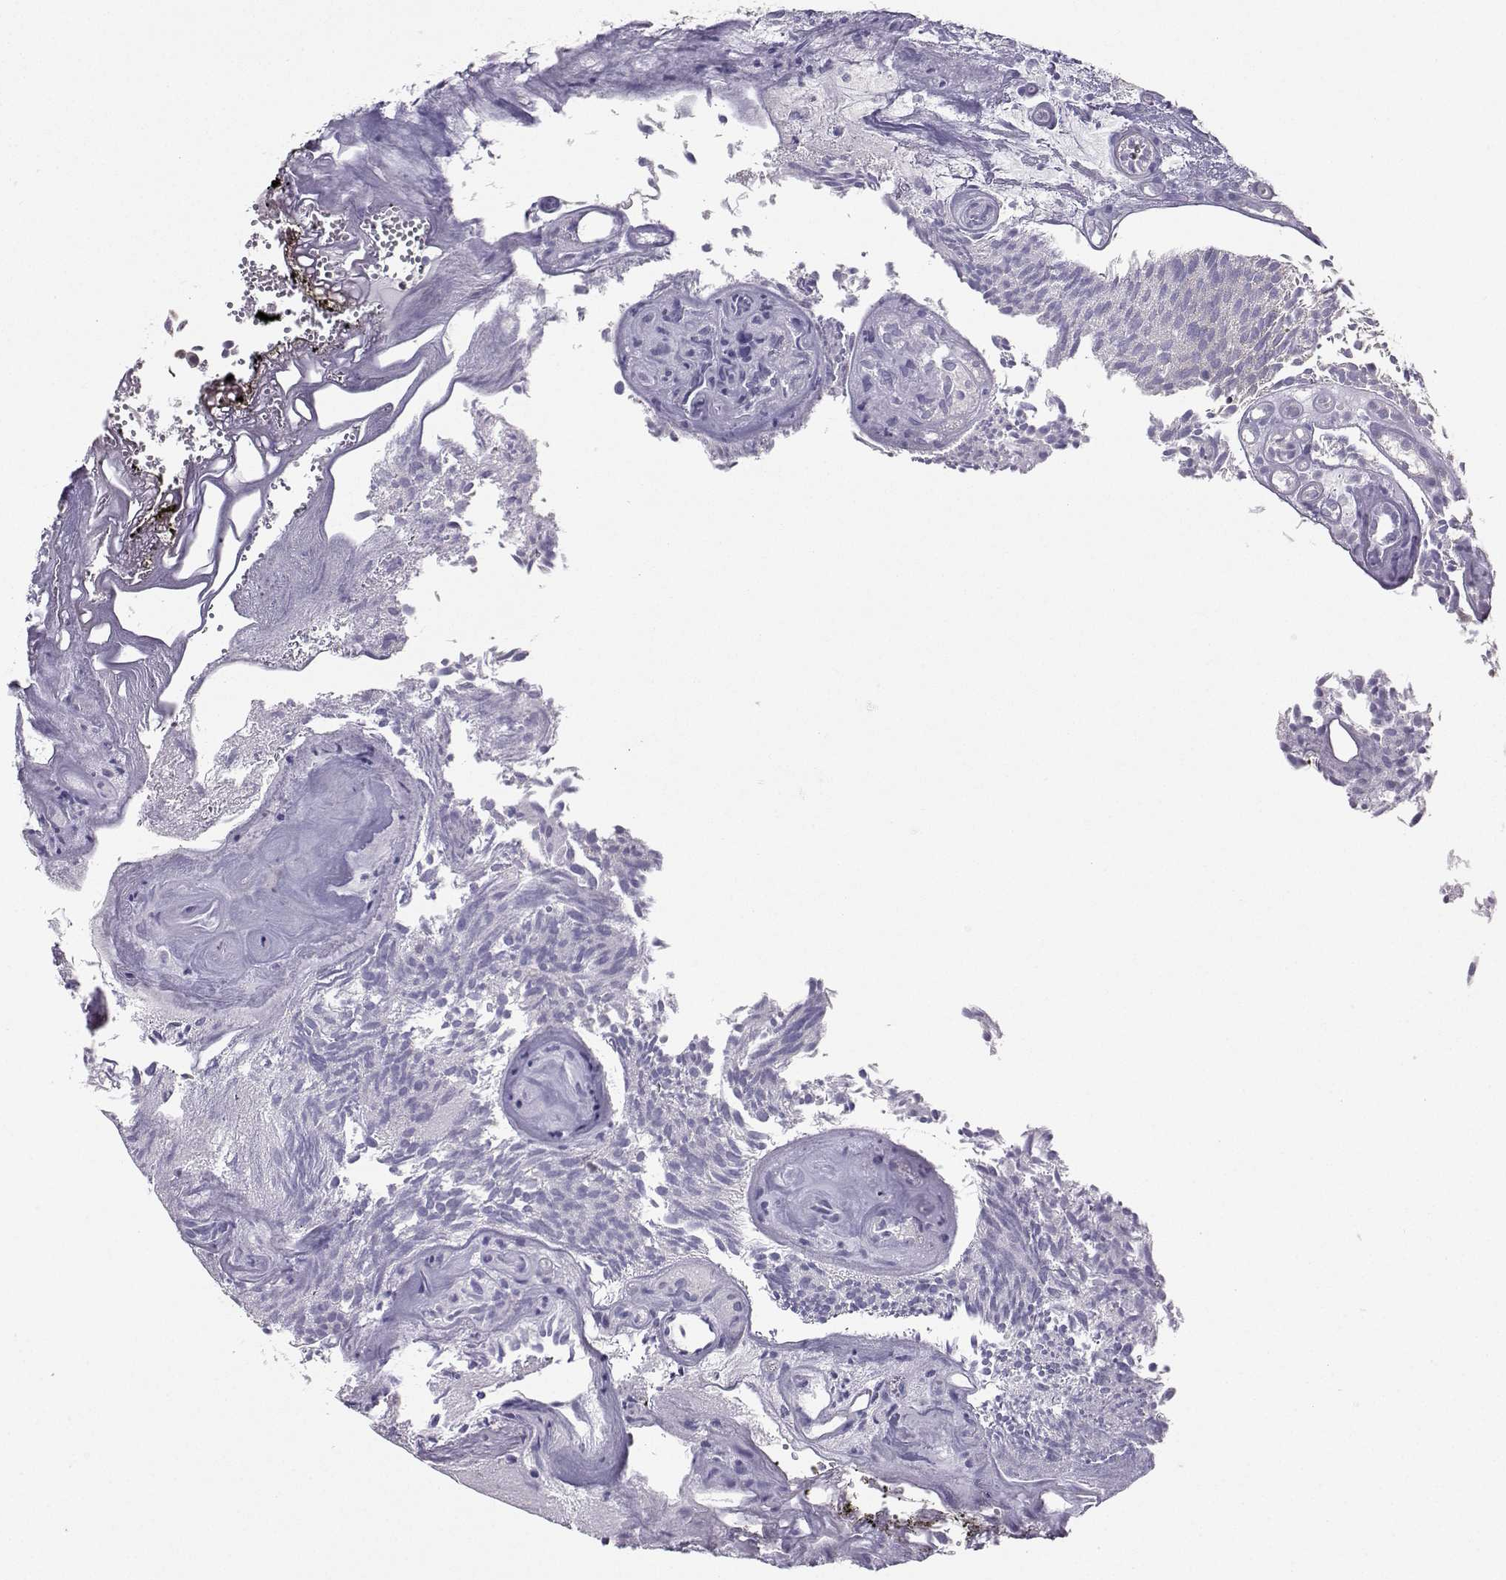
{"staining": {"intensity": "negative", "quantity": "none", "location": "none"}, "tissue": "urothelial cancer", "cell_type": "Tumor cells", "image_type": "cancer", "snomed": [{"axis": "morphology", "description": "Urothelial carcinoma, Low grade"}, {"axis": "topography", "description": "Urinary bladder"}], "caption": "Immunohistochemical staining of urothelial cancer displays no significant positivity in tumor cells.", "gene": "PKP2", "patient": {"sex": "female", "age": 87}}